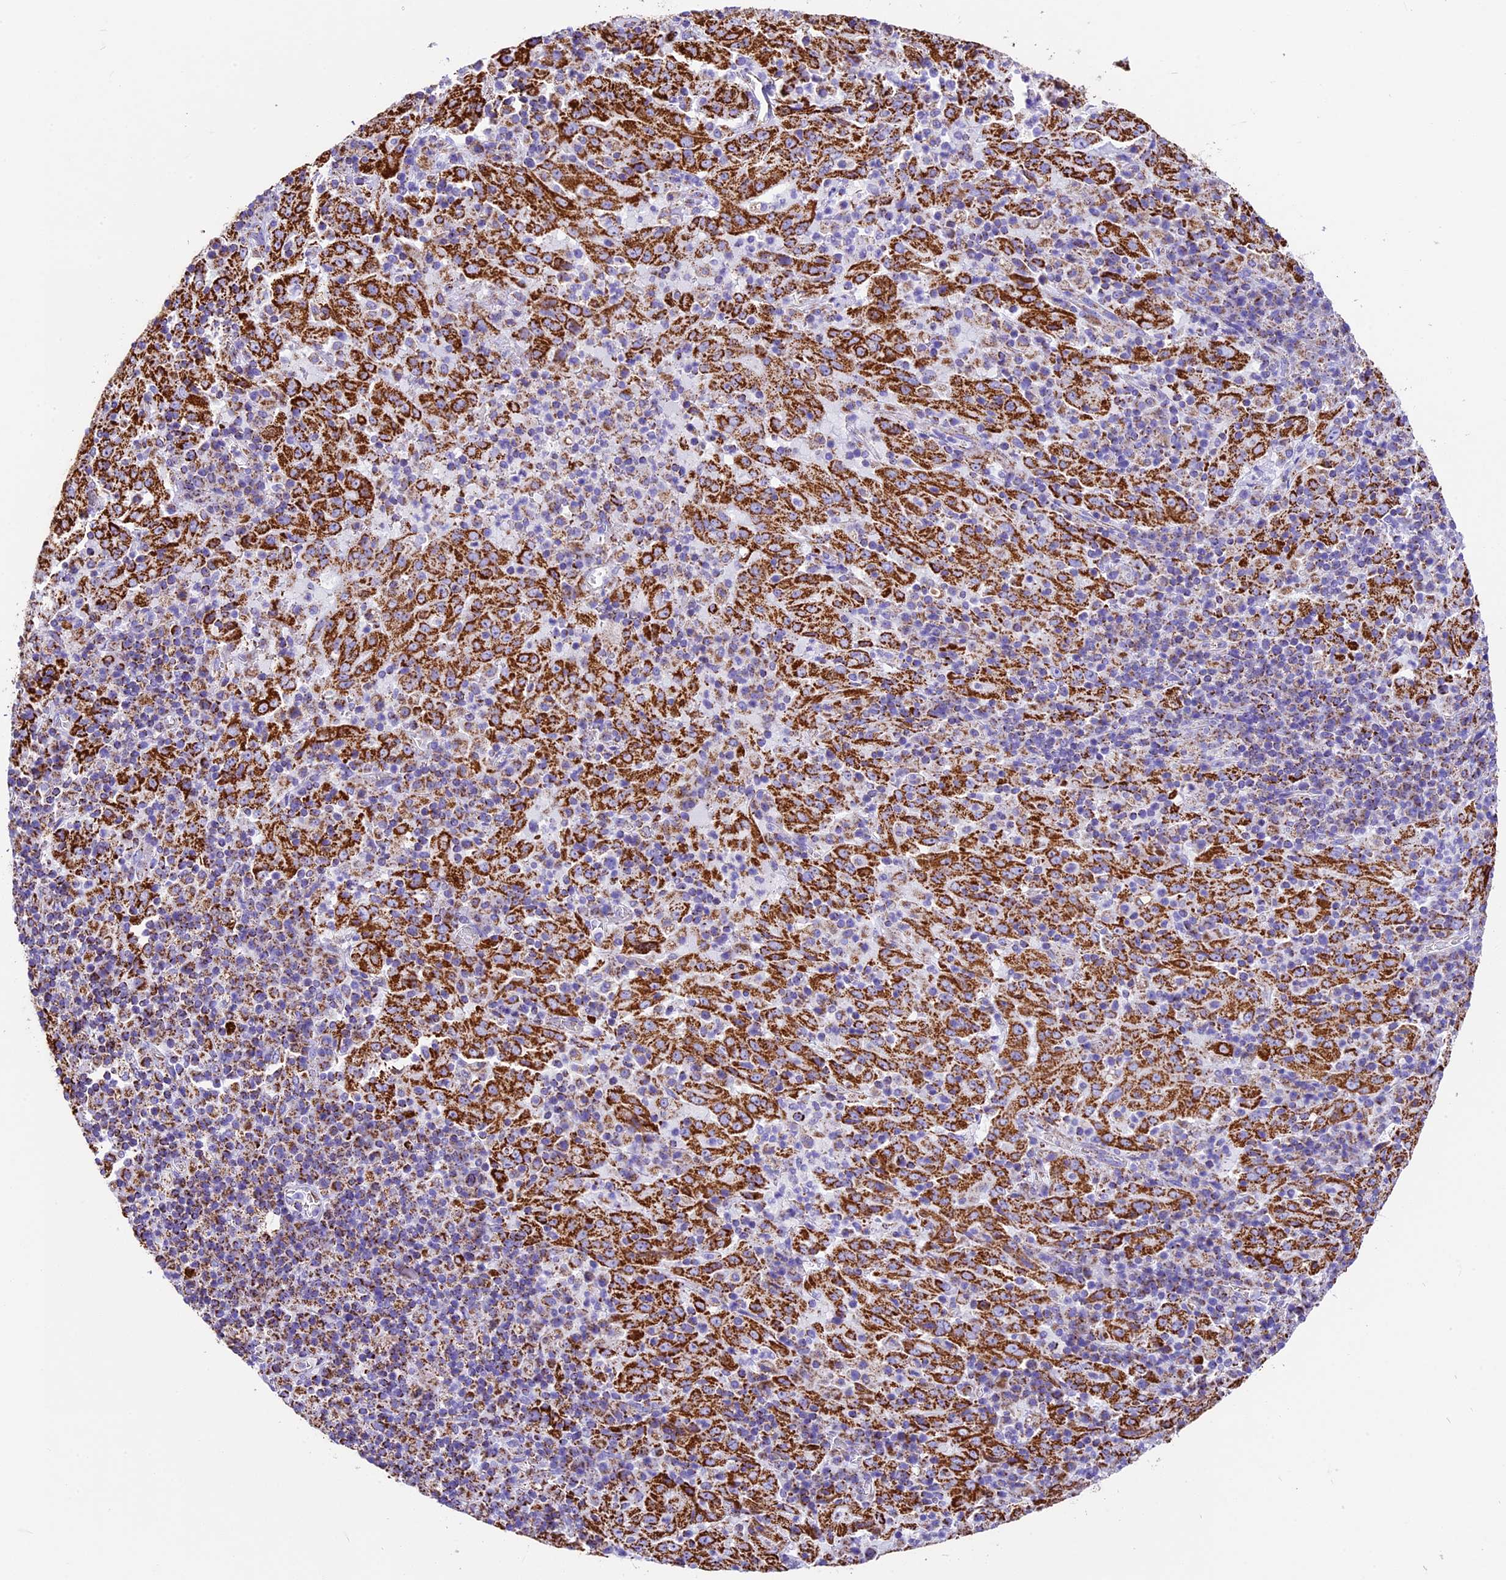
{"staining": {"intensity": "strong", "quantity": ">75%", "location": "cytoplasmic/membranous"}, "tissue": "pancreatic cancer", "cell_type": "Tumor cells", "image_type": "cancer", "snomed": [{"axis": "morphology", "description": "Adenocarcinoma, NOS"}, {"axis": "topography", "description": "Pancreas"}], "caption": "The histopathology image reveals a brown stain indicating the presence of a protein in the cytoplasmic/membranous of tumor cells in pancreatic cancer.", "gene": "DCAF5", "patient": {"sex": "male", "age": 63}}